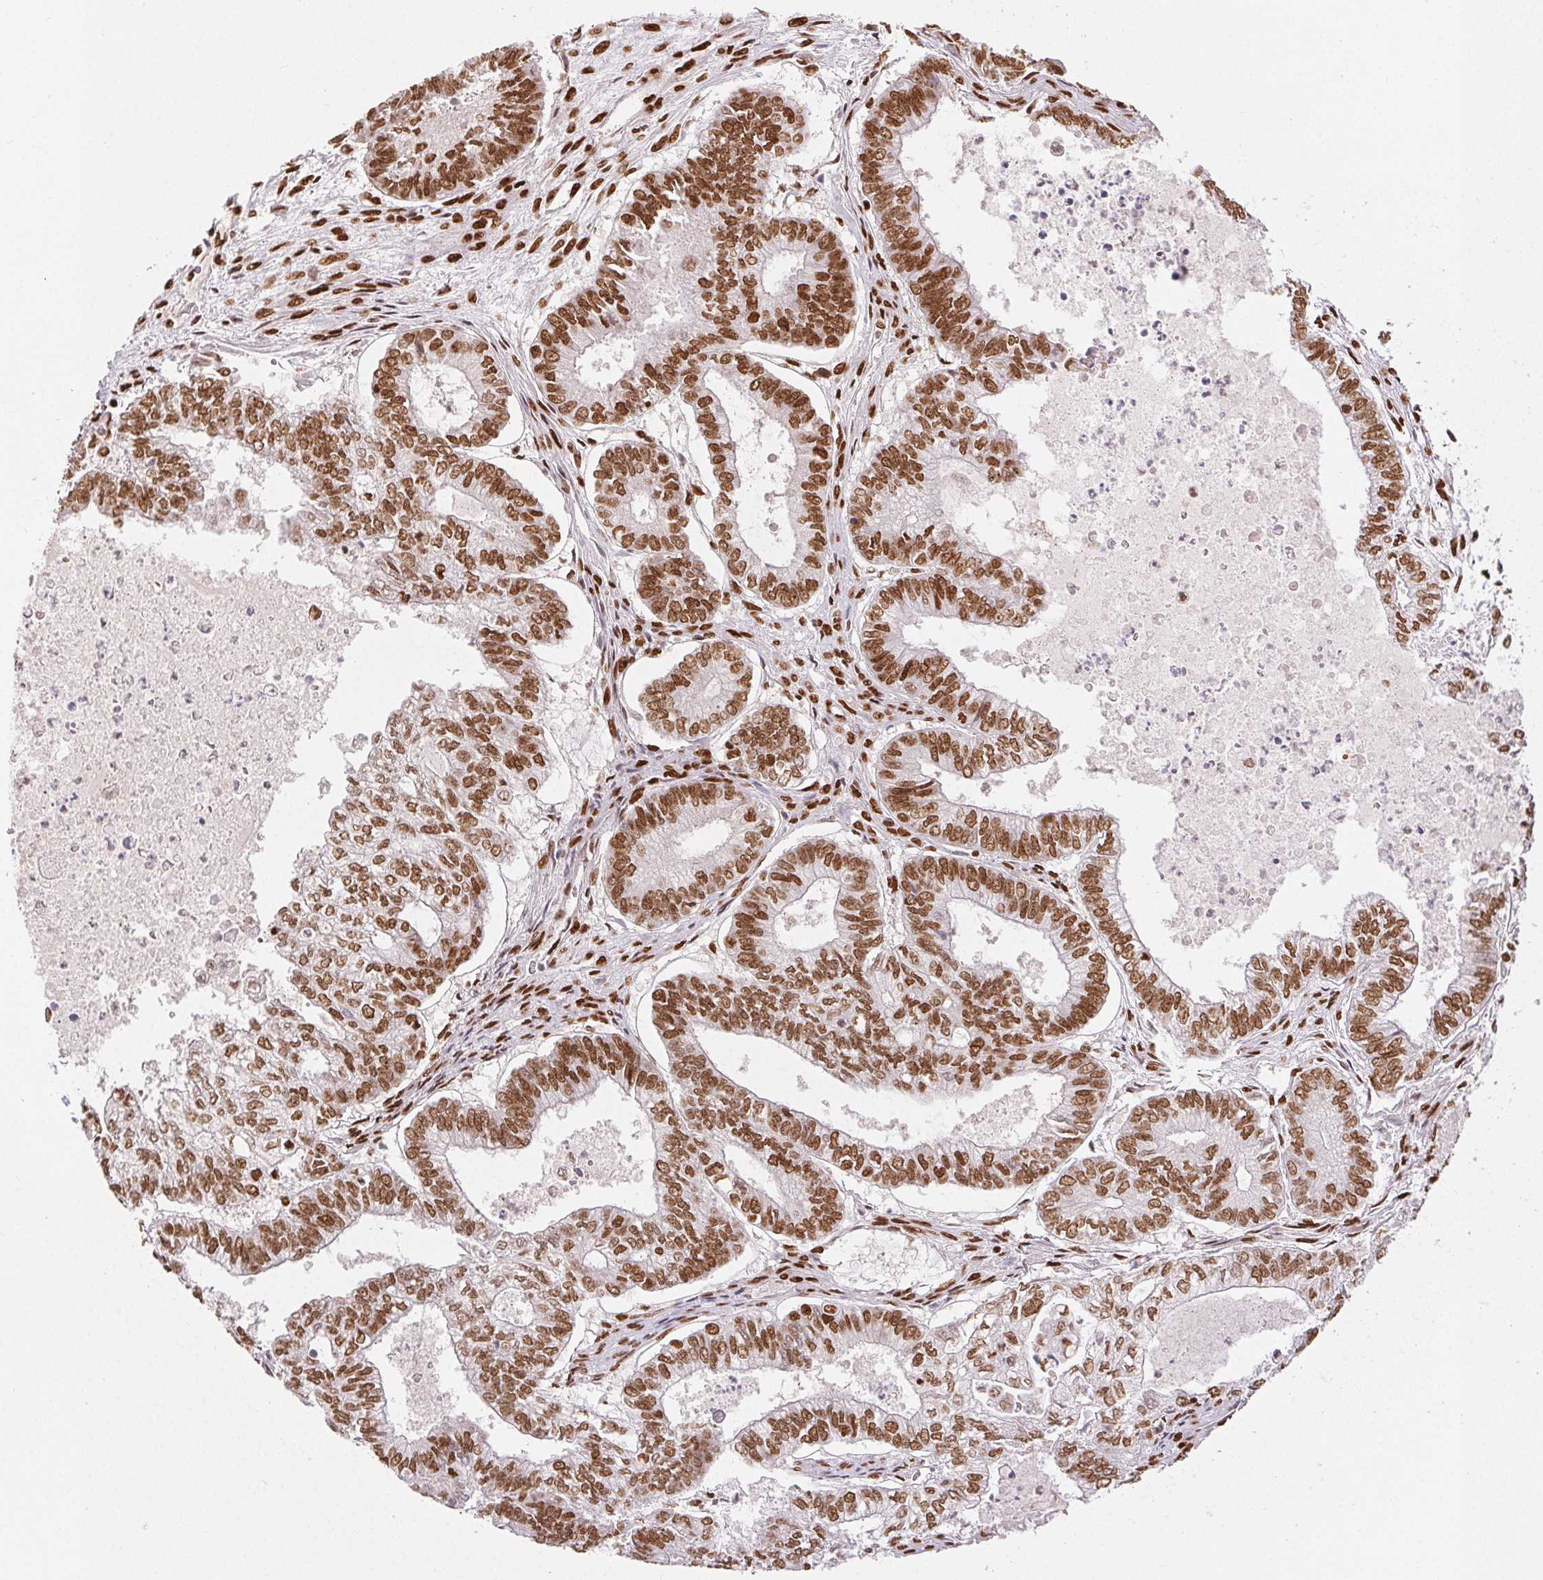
{"staining": {"intensity": "moderate", "quantity": ">75%", "location": "nuclear"}, "tissue": "ovarian cancer", "cell_type": "Tumor cells", "image_type": "cancer", "snomed": [{"axis": "morphology", "description": "Carcinoma, endometroid"}, {"axis": "topography", "description": "Ovary"}], "caption": "Immunohistochemistry (IHC) photomicrograph of human ovarian cancer stained for a protein (brown), which displays medium levels of moderate nuclear positivity in about >75% of tumor cells.", "gene": "ZNF80", "patient": {"sex": "female", "age": 64}}